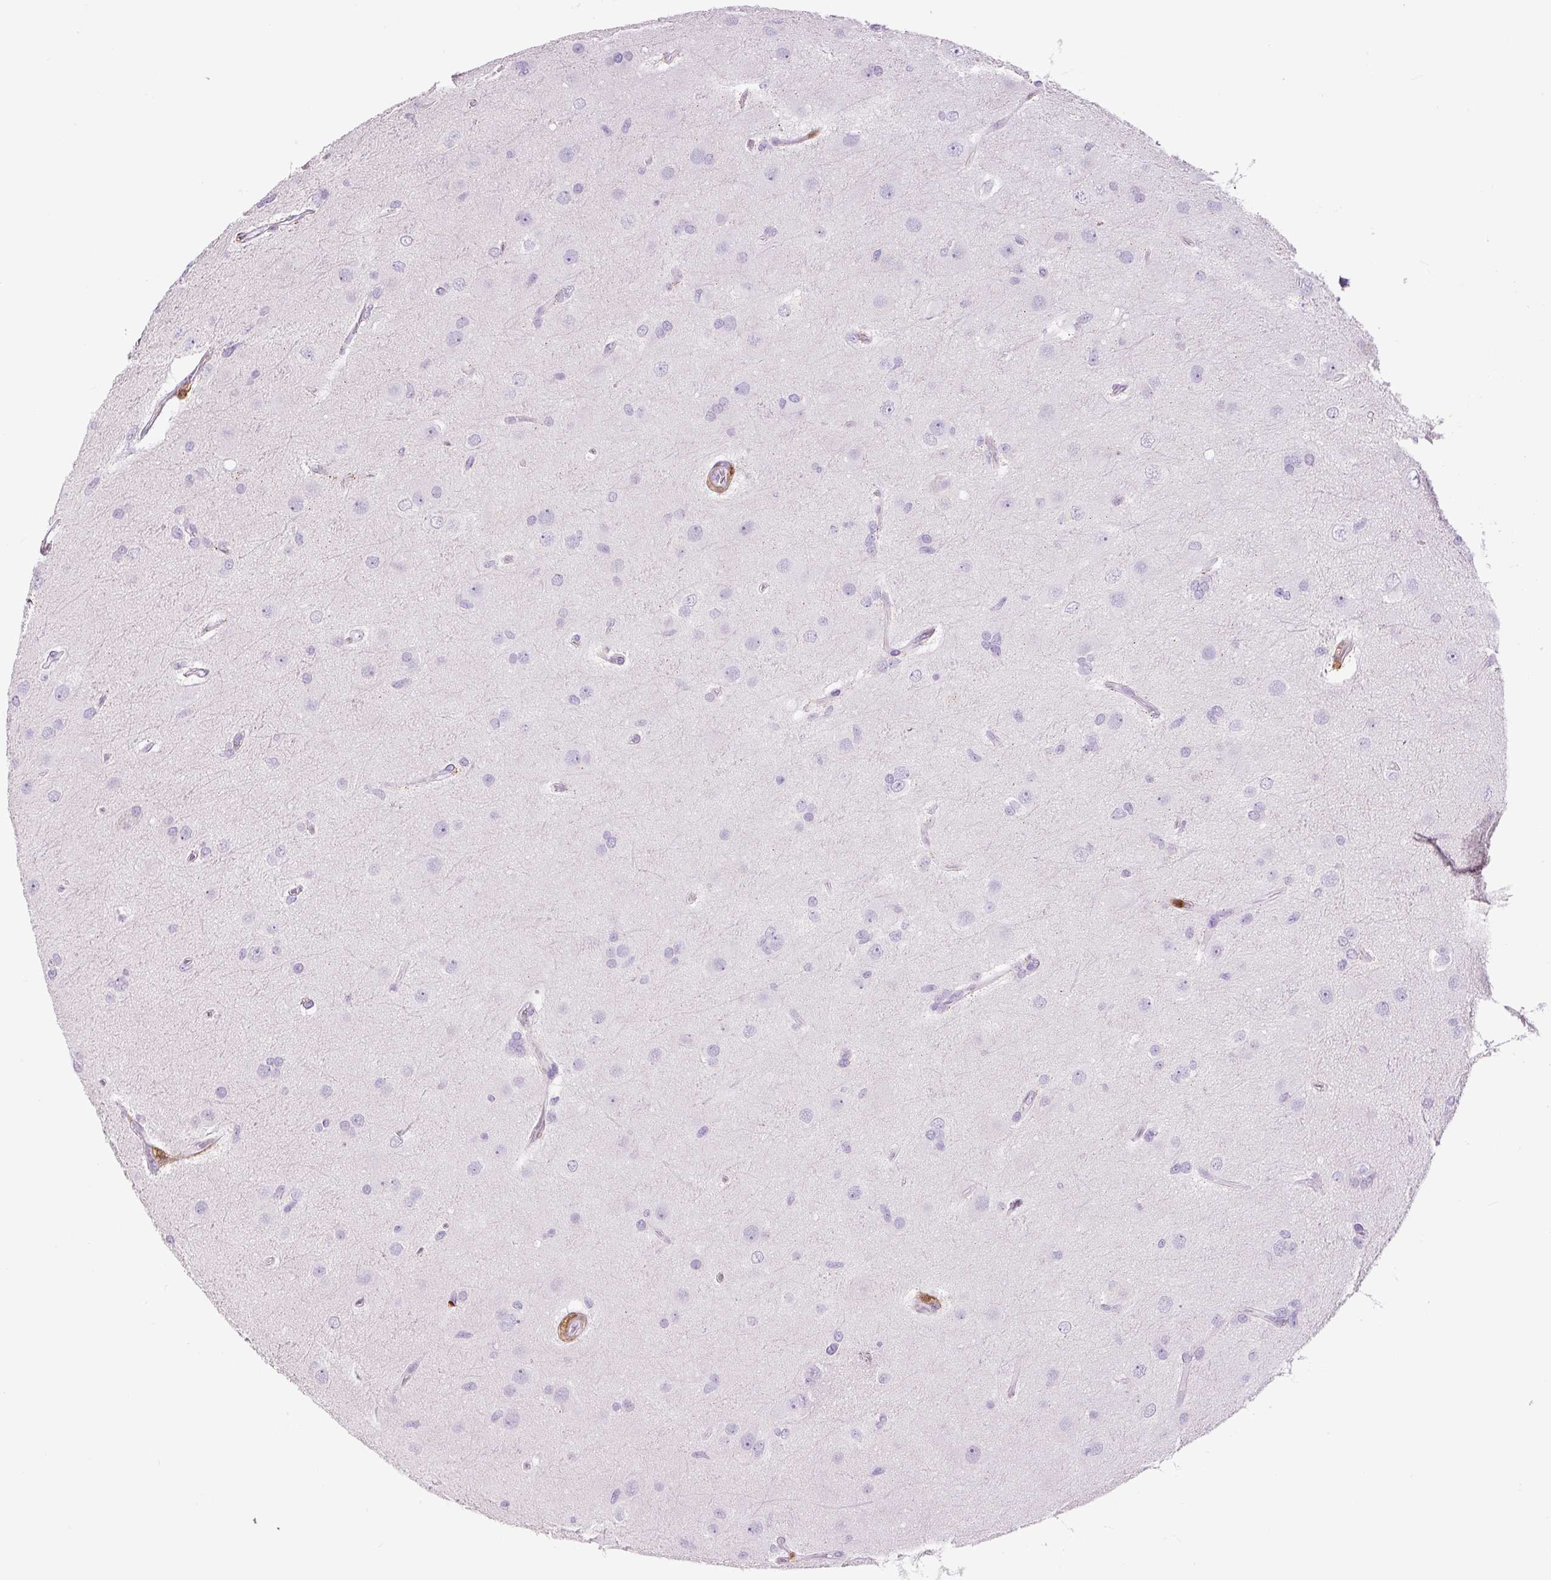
{"staining": {"intensity": "negative", "quantity": "none", "location": "none"}, "tissue": "glioma", "cell_type": "Tumor cells", "image_type": "cancer", "snomed": [{"axis": "morphology", "description": "Glioma, malignant, High grade"}, {"axis": "topography", "description": "Brain"}], "caption": "Histopathology image shows no significant protein staining in tumor cells of malignant high-grade glioma.", "gene": "S100A4", "patient": {"sex": "male", "age": 53}}